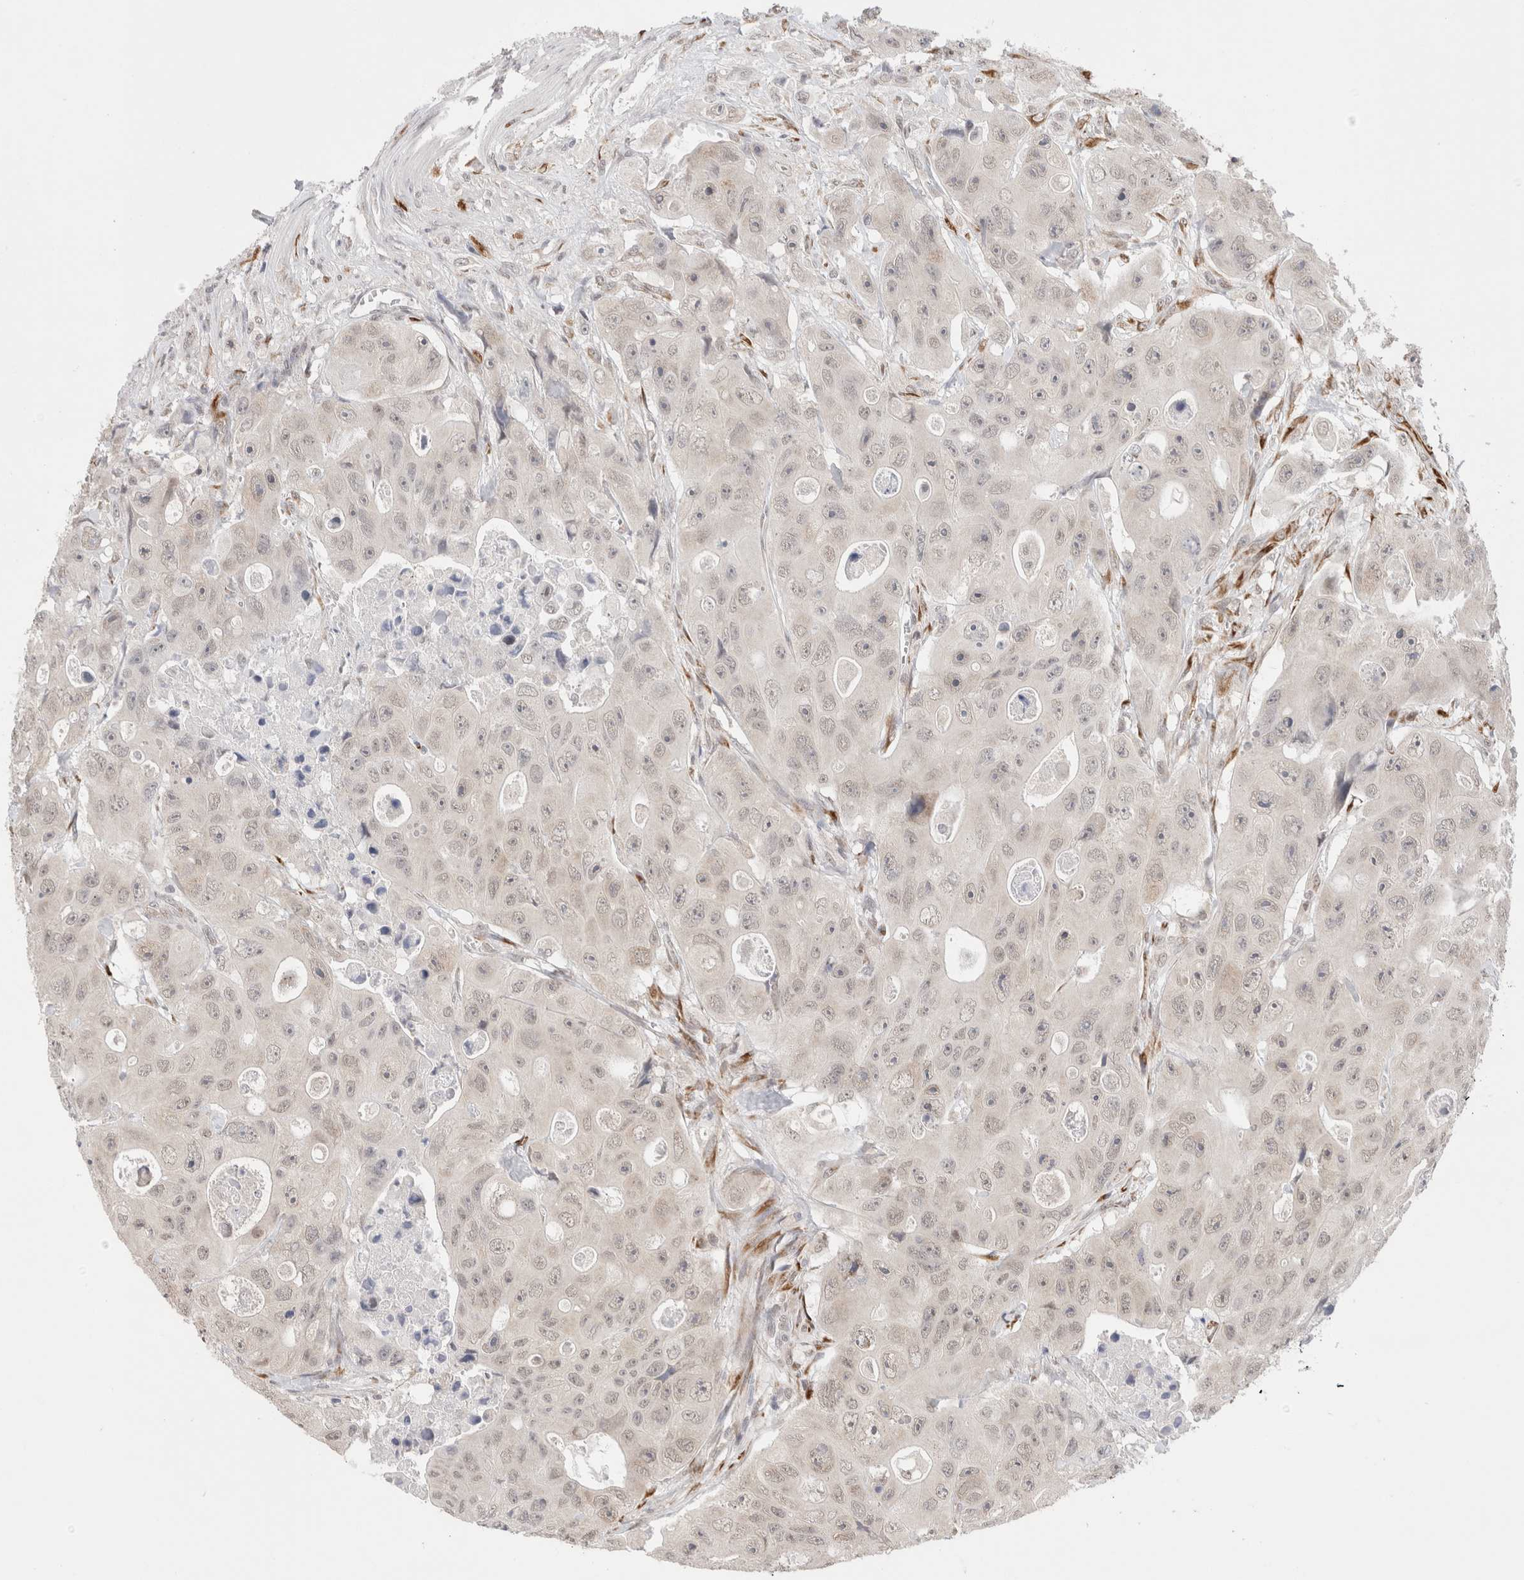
{"staining": {"intensity": "weak", "quantity": "<25%", "location": "nuclear"}, "tissue": "colorectal cancer", "cell_type": "Tumor cells", "image_type": "cancer", "snomed": [{"axis": "morphology", "description": "Adenocarcinoma, NOS"}, {"axis": "topography", "description": "Colon"}], "caption": "This is an IHC histopathology image of human adenocarcinoma (colorectal). There is no staining in tumor cells.", "gene": "HDLBP", "patient": {"sex": "female", "age": 46}}